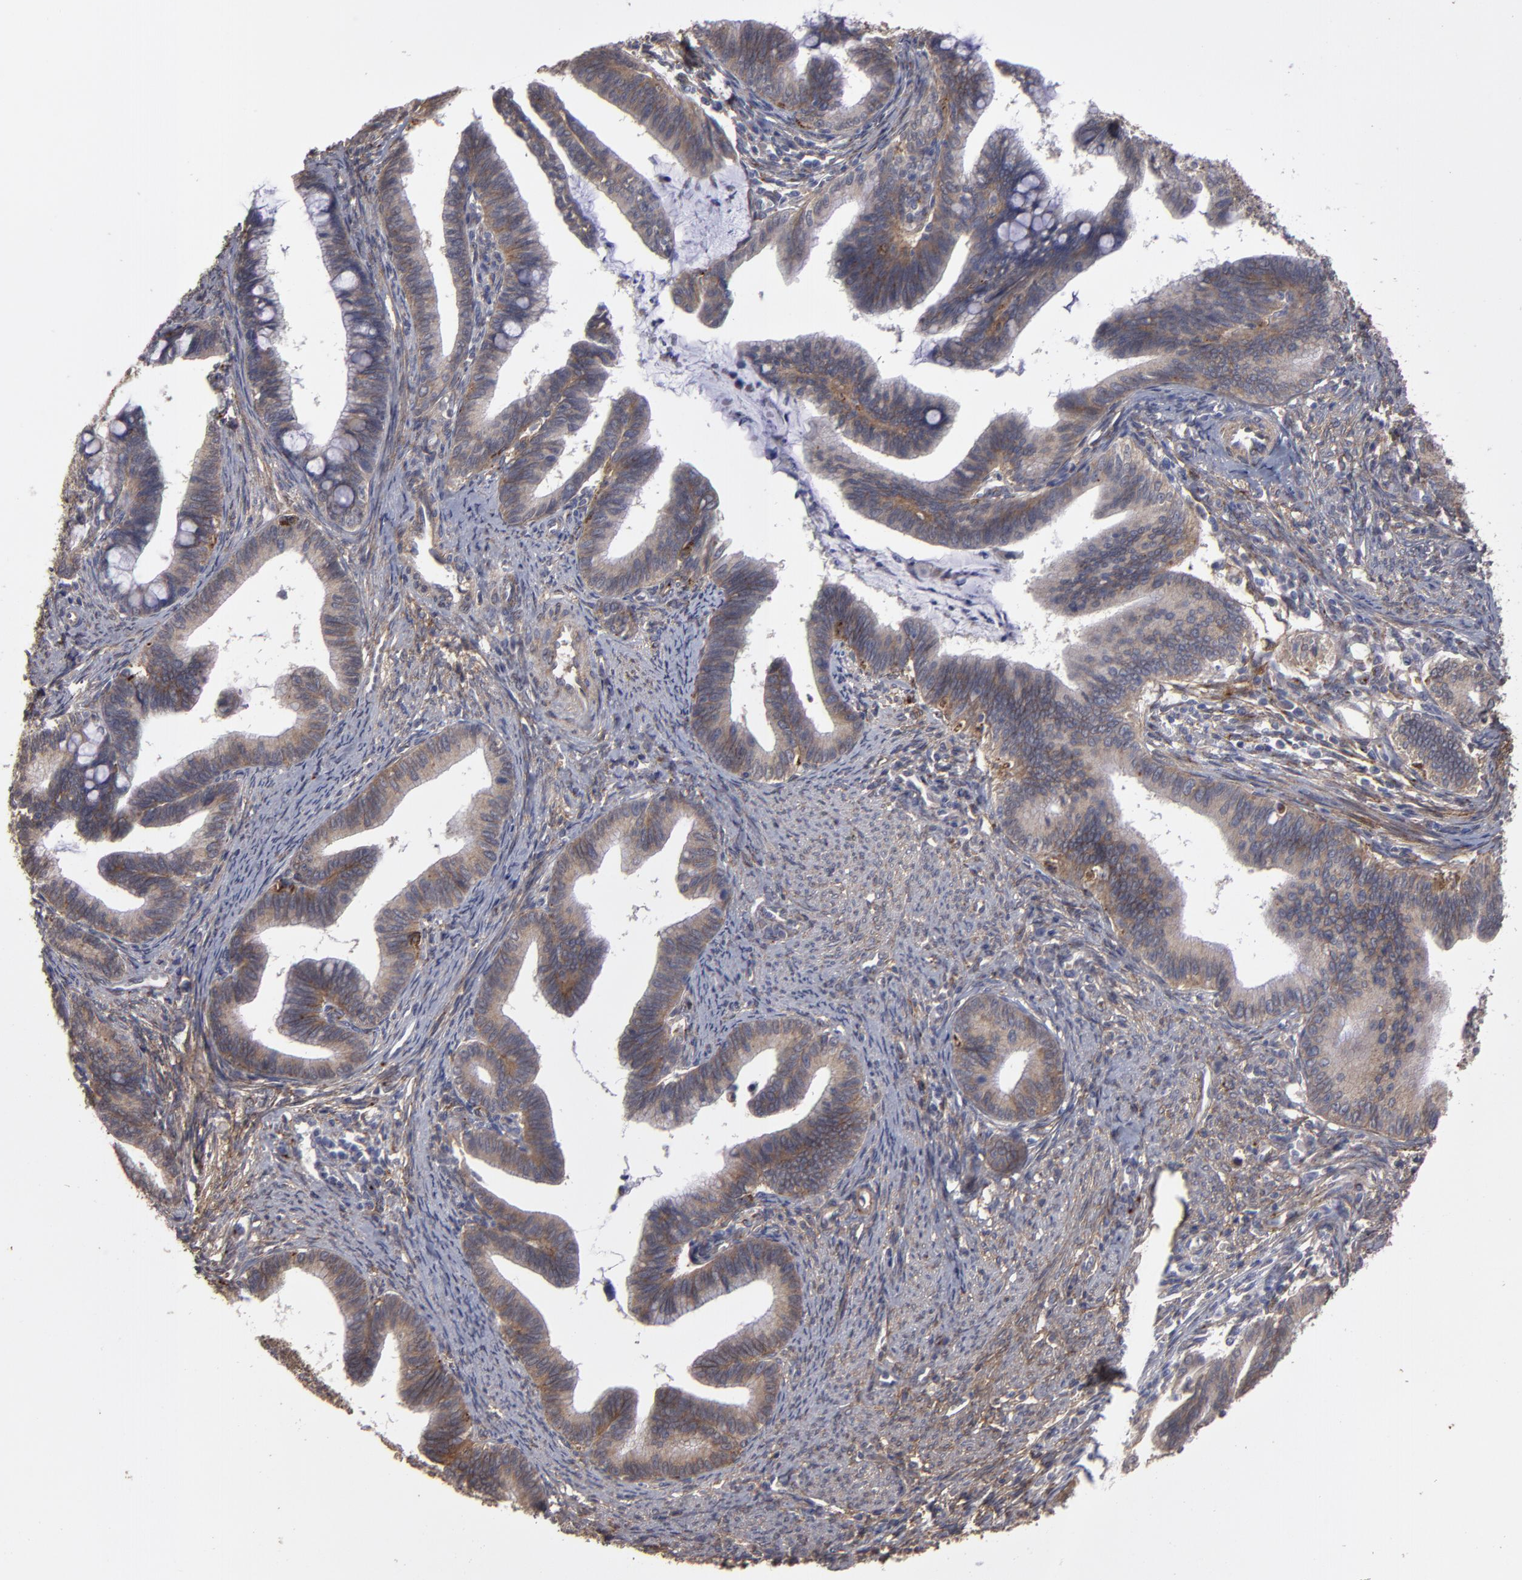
{"staining": {"intensity": "weak", "quantity": ">75%", "location": "cytoplasmic/membranous"}, "tissue": "cervical cancer", "cell_type": "Tumor cells", "image_type": "cancer", "snomed": [{"axis": "morphology", "description": "Adenocarcinoma, NOS"}, {"axis": "topography", "description": "Cervix"}], "caption": "A high-resolution micrograph shows immunohistochemistry staining of cervical cancer (adenocarcinoma), which shows weak cytoplasmic/membranous positivity in approximately >75% of tumor cells. (DAB (3,3'-diaminobenzidine) IHC with brightfield microscopy, high magnification).", "gene": "ITGB5", "patient": {"sex": "female", "age": 36}}